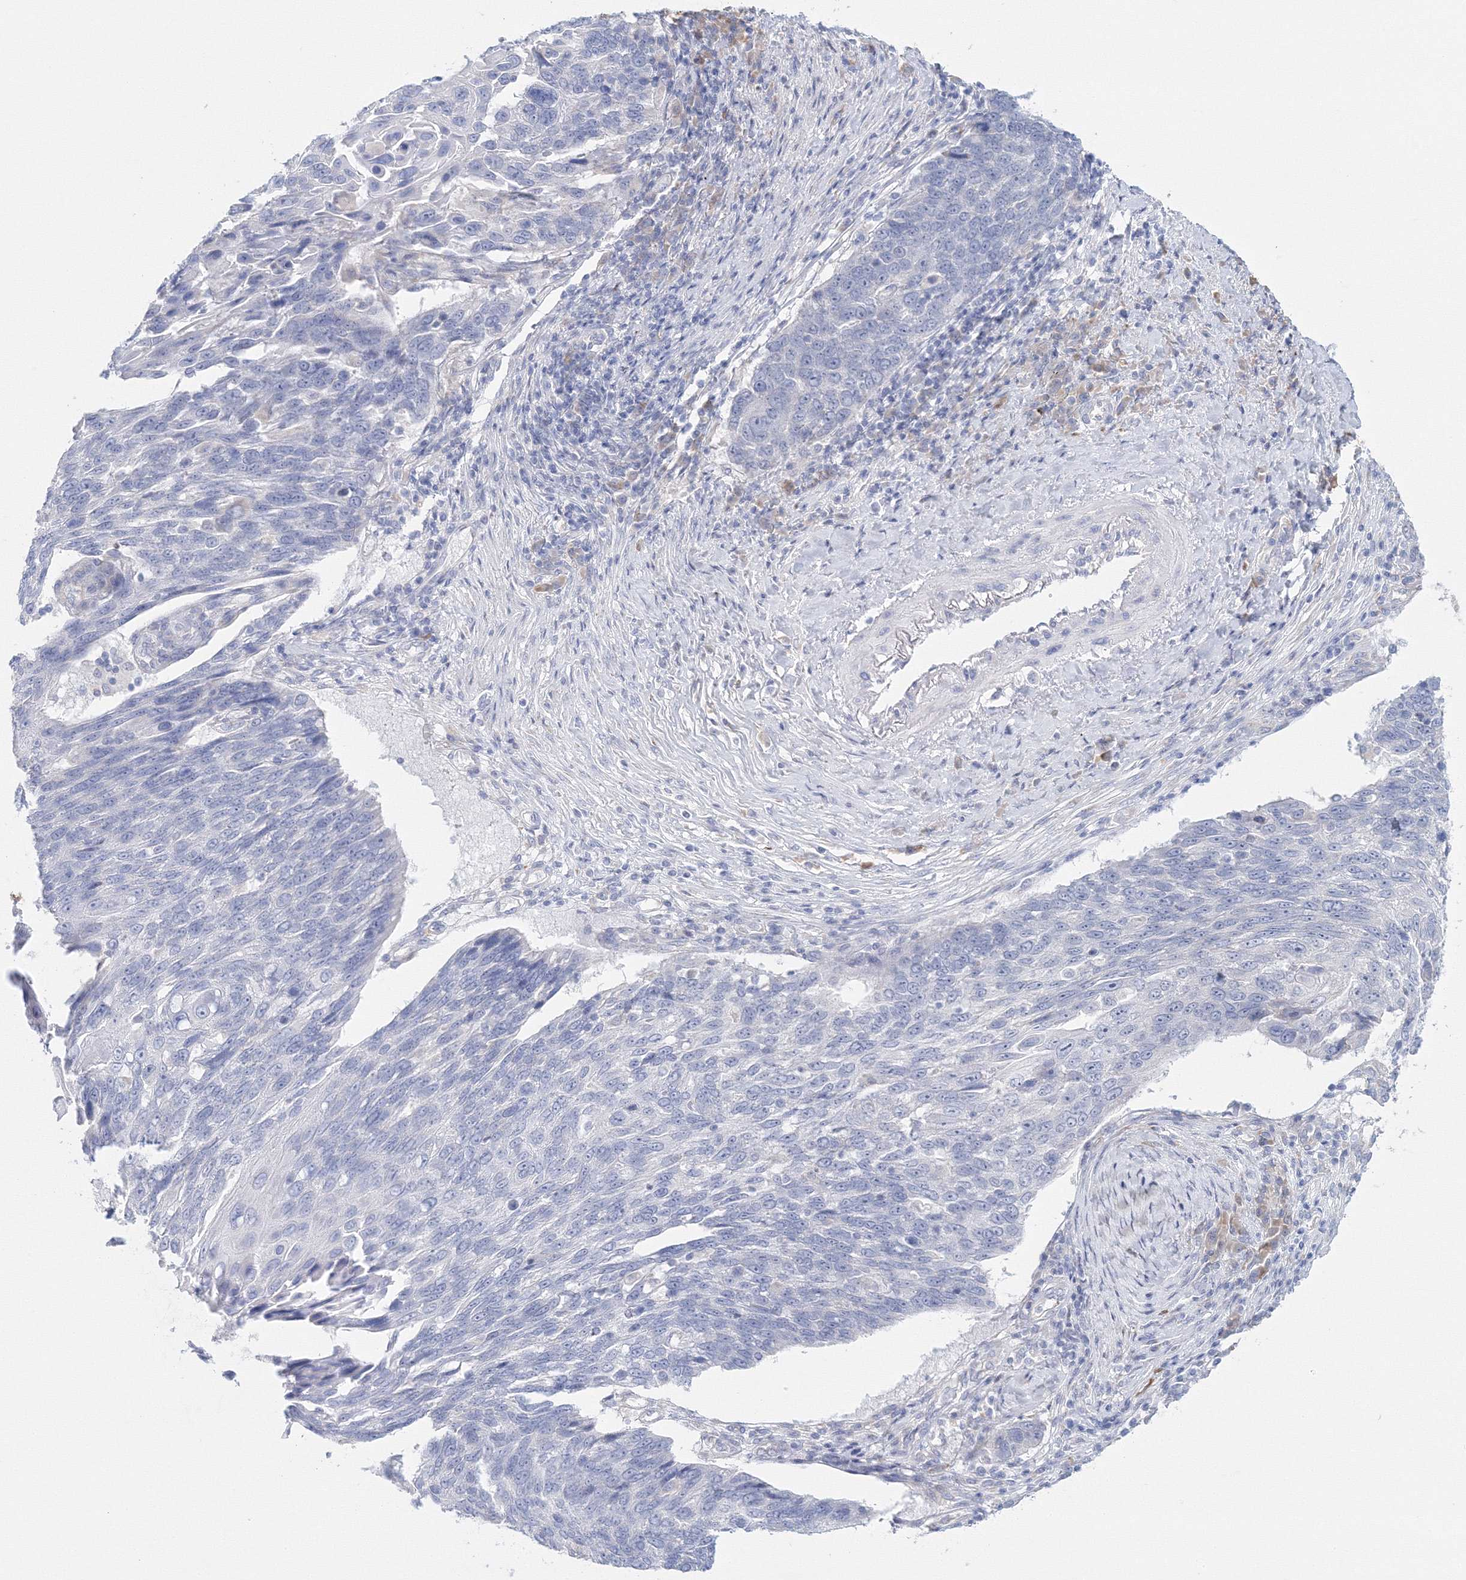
{"staining": {"intensity": "negative", "quantity": "none", "location": "none"}, "tissue": "lung cancer", "cell_type": "Tumor cells", "image_type": "cancer", "snomed": [{"axis": "morphology", "description": "Squamous cell carcinoma, NOS"}, {"axis": "topography", "description": "Lung"}], "caption": "Protein analysis of lung squamous cell carcinoma shows no significant staining in tumor cells.", "gene": "VSIG1", "patient": {"sex": "male", "age": 66}}